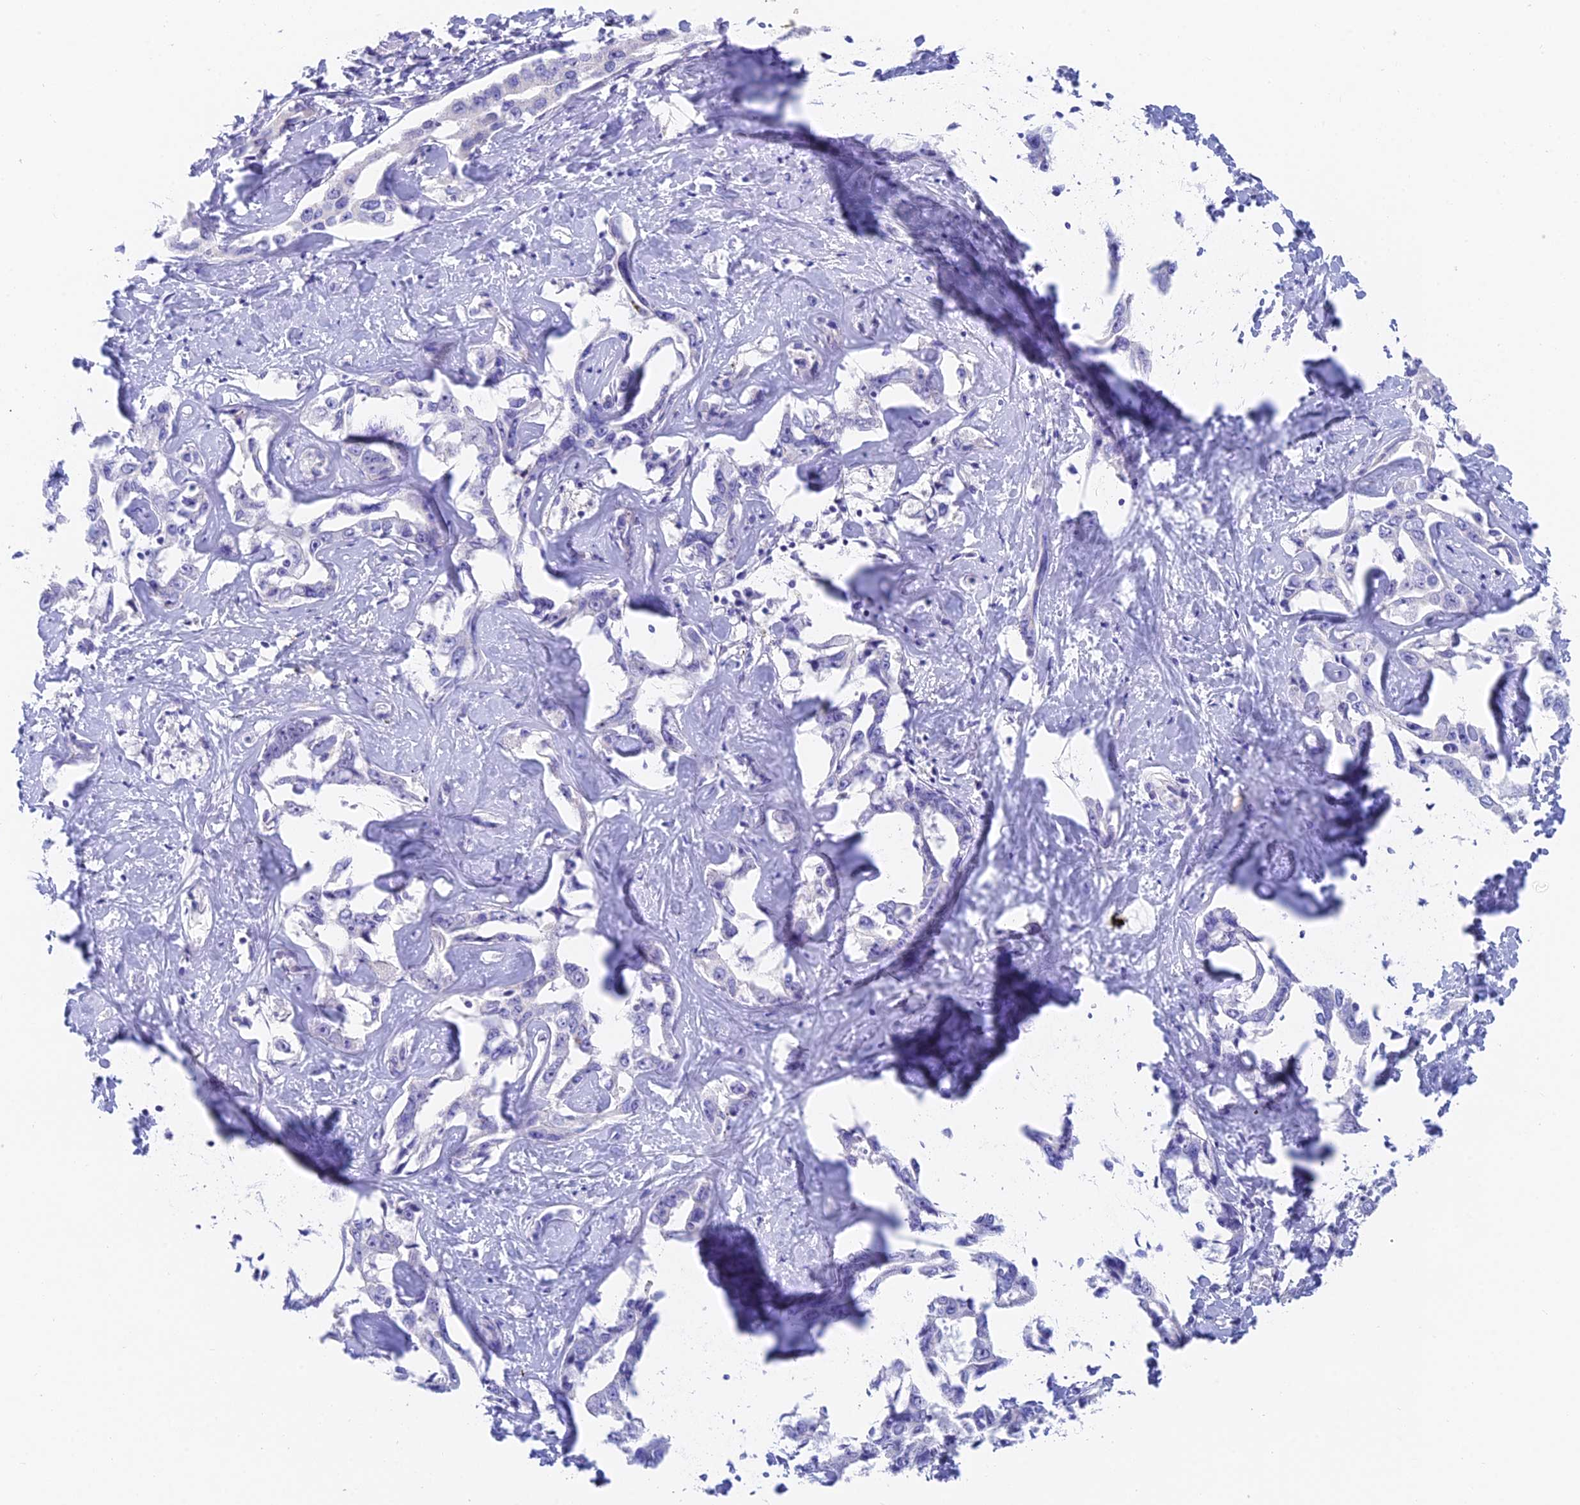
{"staining": {"intensity": "negative", "quantity": "none", "location": "none"}, "tissue": "liver cancer", "cell_type": "Tumor cells", "image_type": "cancer", "snomed": [{"axis": "morphology", "description": "Cholangiocarcinoma"}, {"axis": "topography", "description": "Liver"}], "caption": "This photomicrograph is of liver cancer stained with immunohistochemistry (IHC) to label a protein in brown with the nuclei are counter-stained blue. There is no staining in tumor cells.", "gene": "ADAMTS13", "patient": {"sex": "male", "age": 59}}